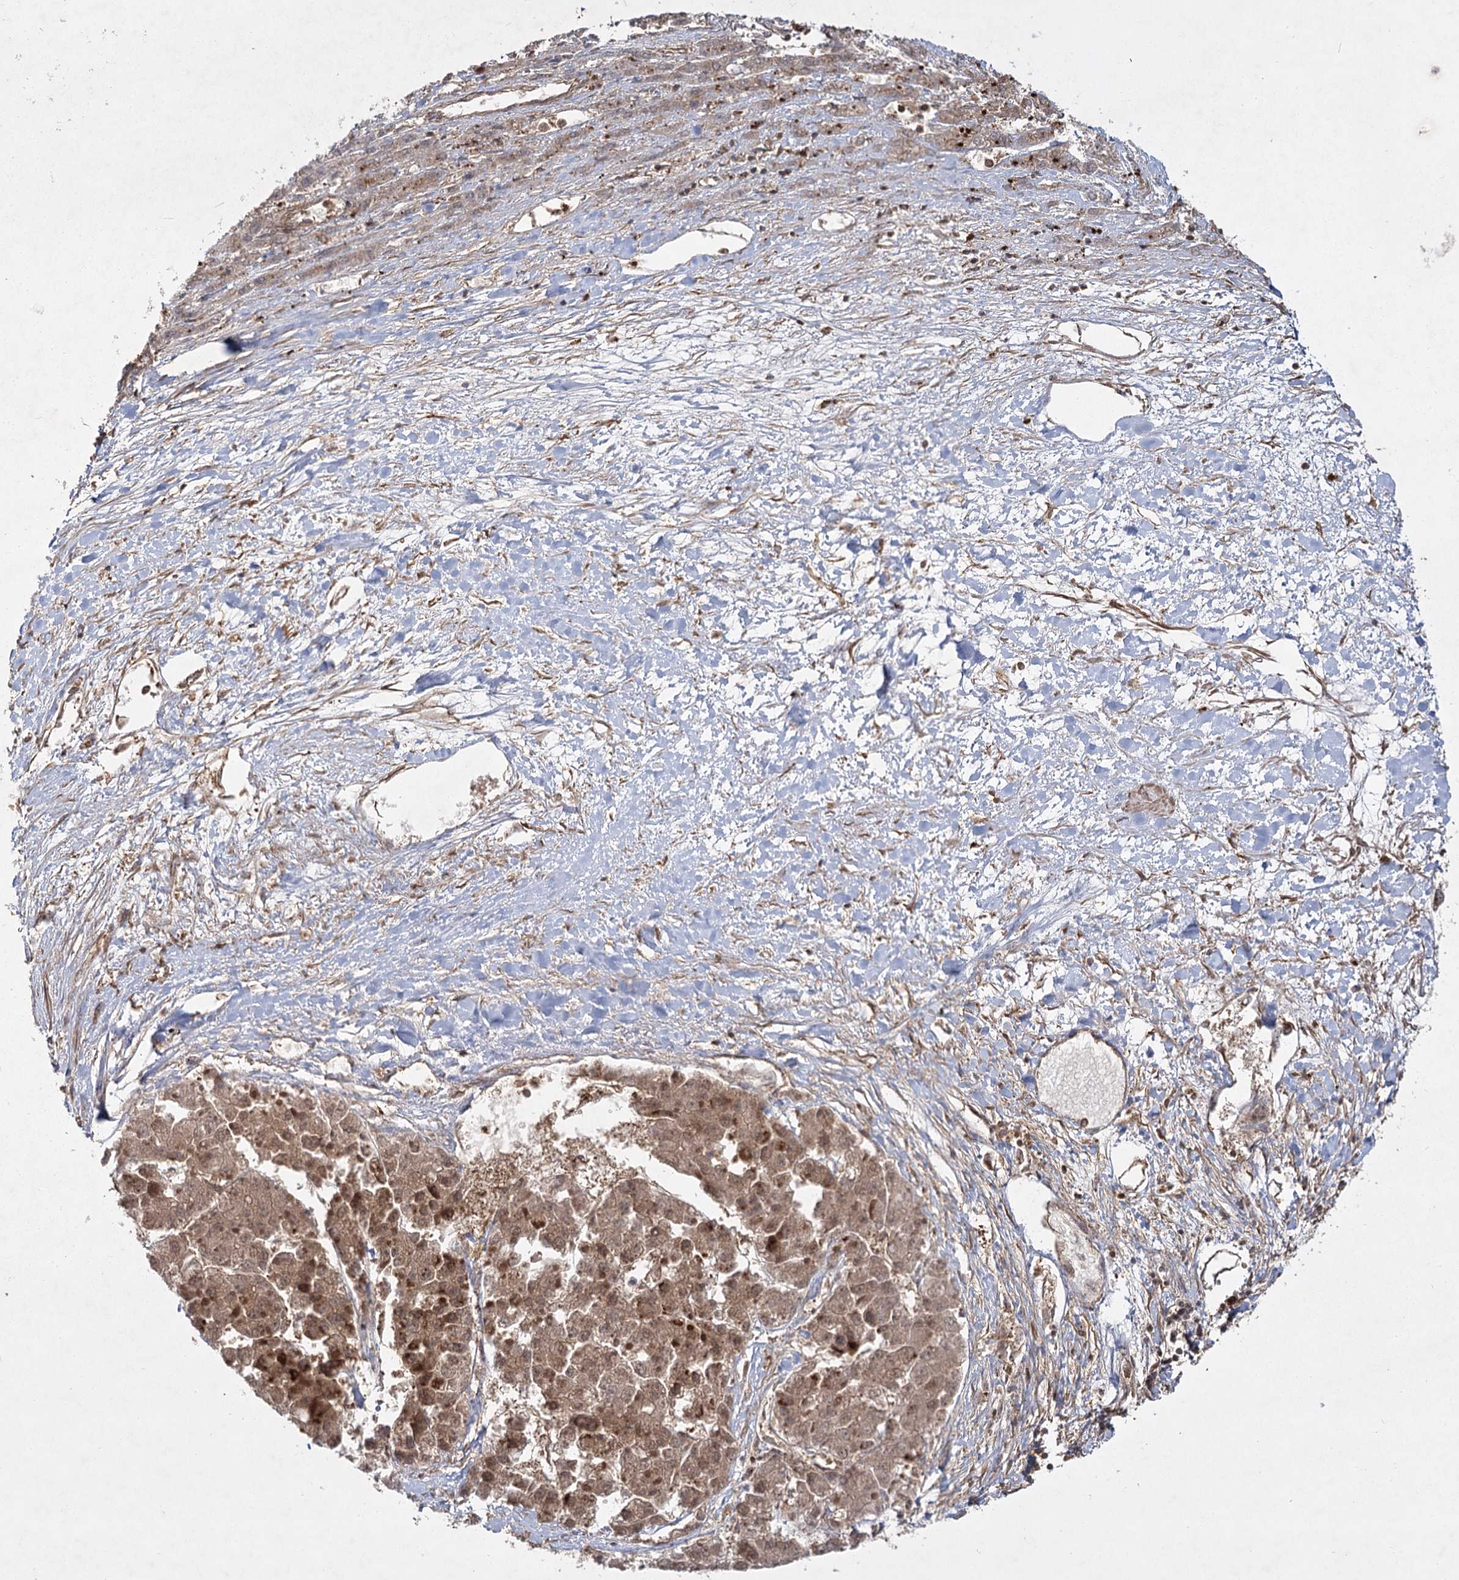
{"staining": {"intensity": "moderate", "quantity": ">75%", "location": "cytoplasmic/membranous"}, "tissue": "liver cancer", "cell_type": "Tumor cells", "image_type": "cancer", "snomed": [{"axis": "morphology", "description": "Carcinoma, Hepatocellular, NOS"}, {"axis": "topography", "description": "Liver"}], "caption": "A brown stain labels moderate cytoplasmic/membranous staining of a protein in liver cancer (hepatocellular carcinoma) tumor cells.", "gene": "MDFIC", "patient": {"sex": "female", "age": 73}}